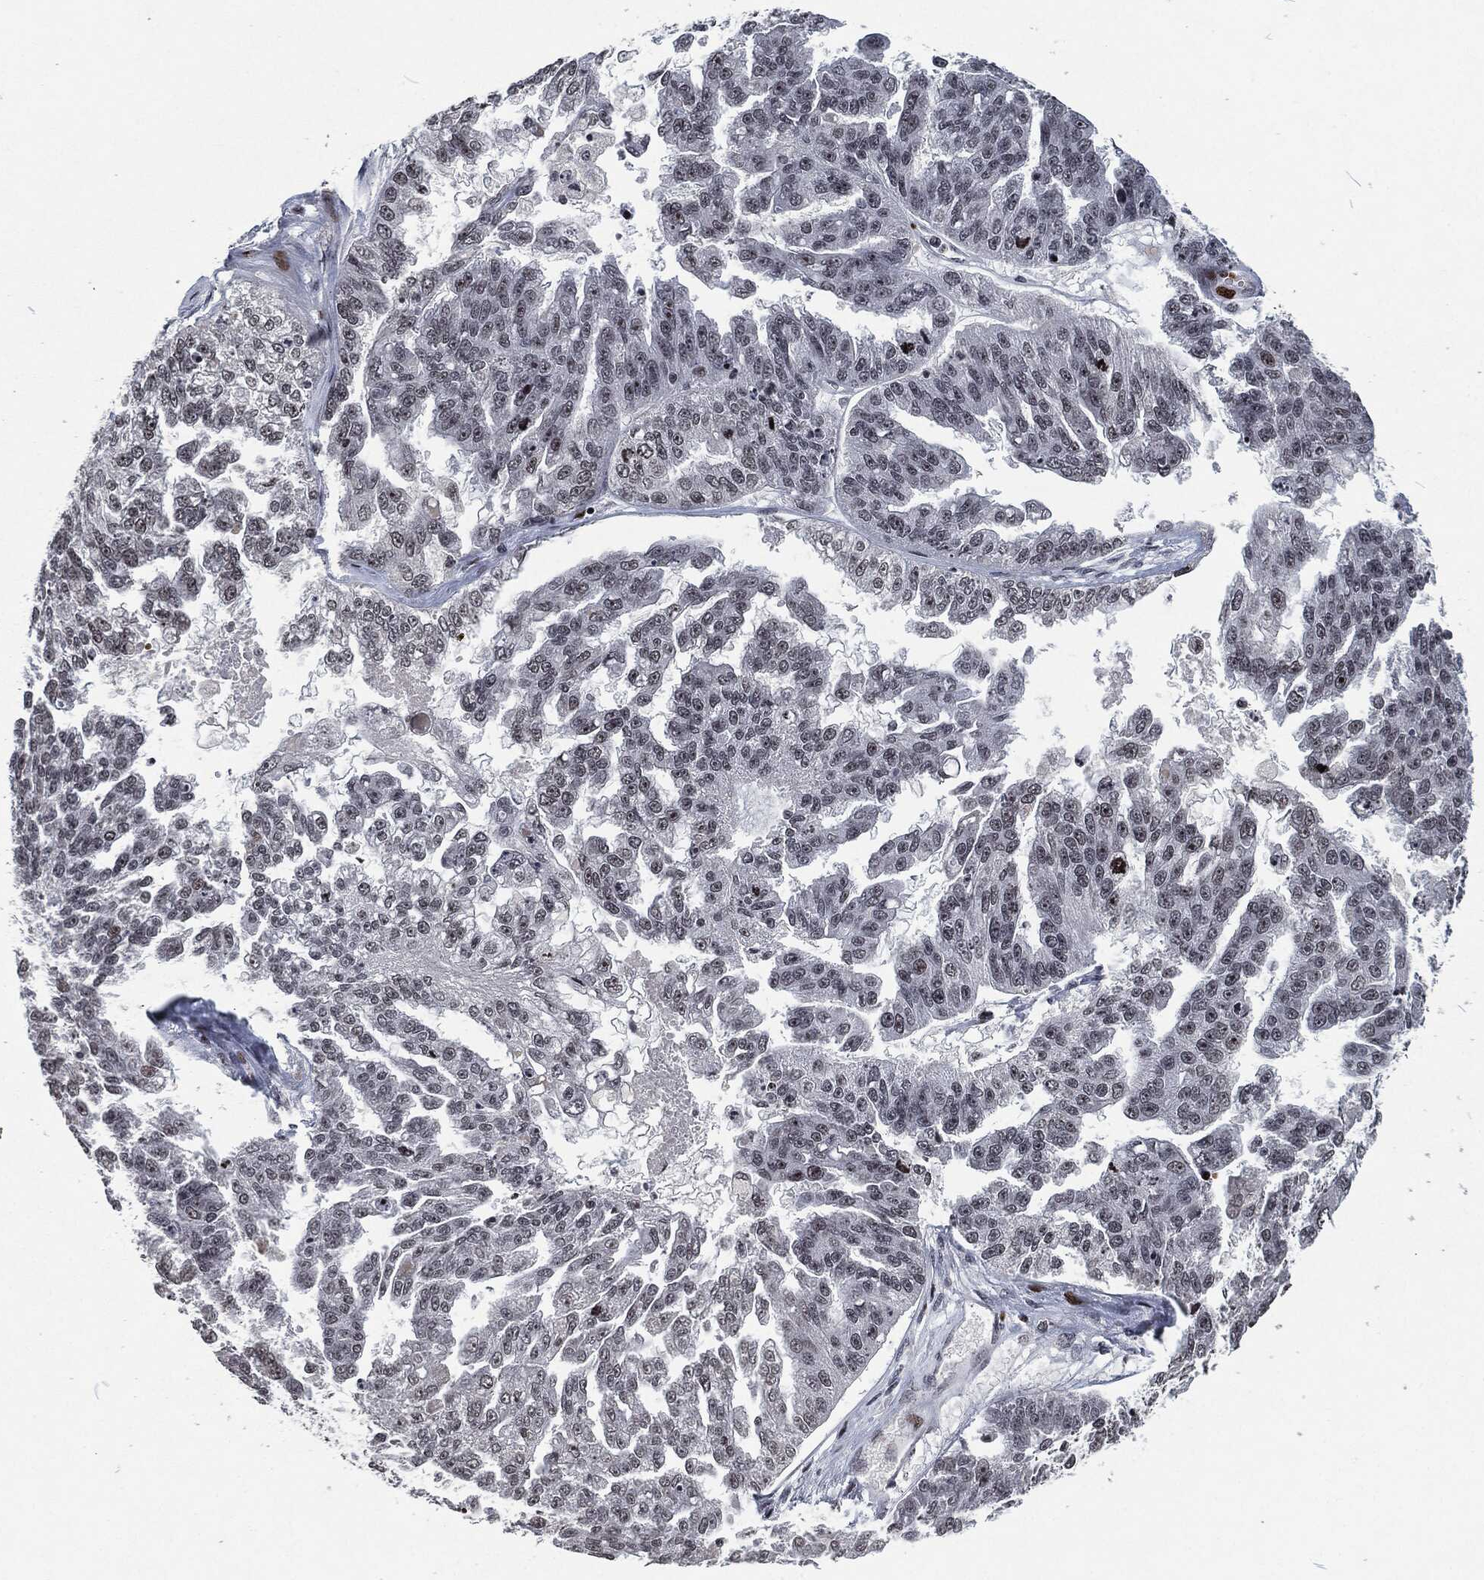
{"staining": {"intensity": "negative", "quantity": "none", "location": "none"}, "tissue": "ovarian cancer", "cell_type": "Tumor cells", "image_type": "cancer", "snomed": [{"axis": "morphology", "description": "Cystadenocarcinoma, serous, NOS"}, {"axis": "topography", "description": "Ovary"}], "caption": "Tumor cells are negative for brown protein staining in ovarian cancer (serous cystadenocarcinoma). (DAB (3,3'-diaminobenzidine) immunohistochemistry (IHC) with hematoxylin counter stain).", "gene": "EGFR", "patient": {"sex": "female", "age": 58}}